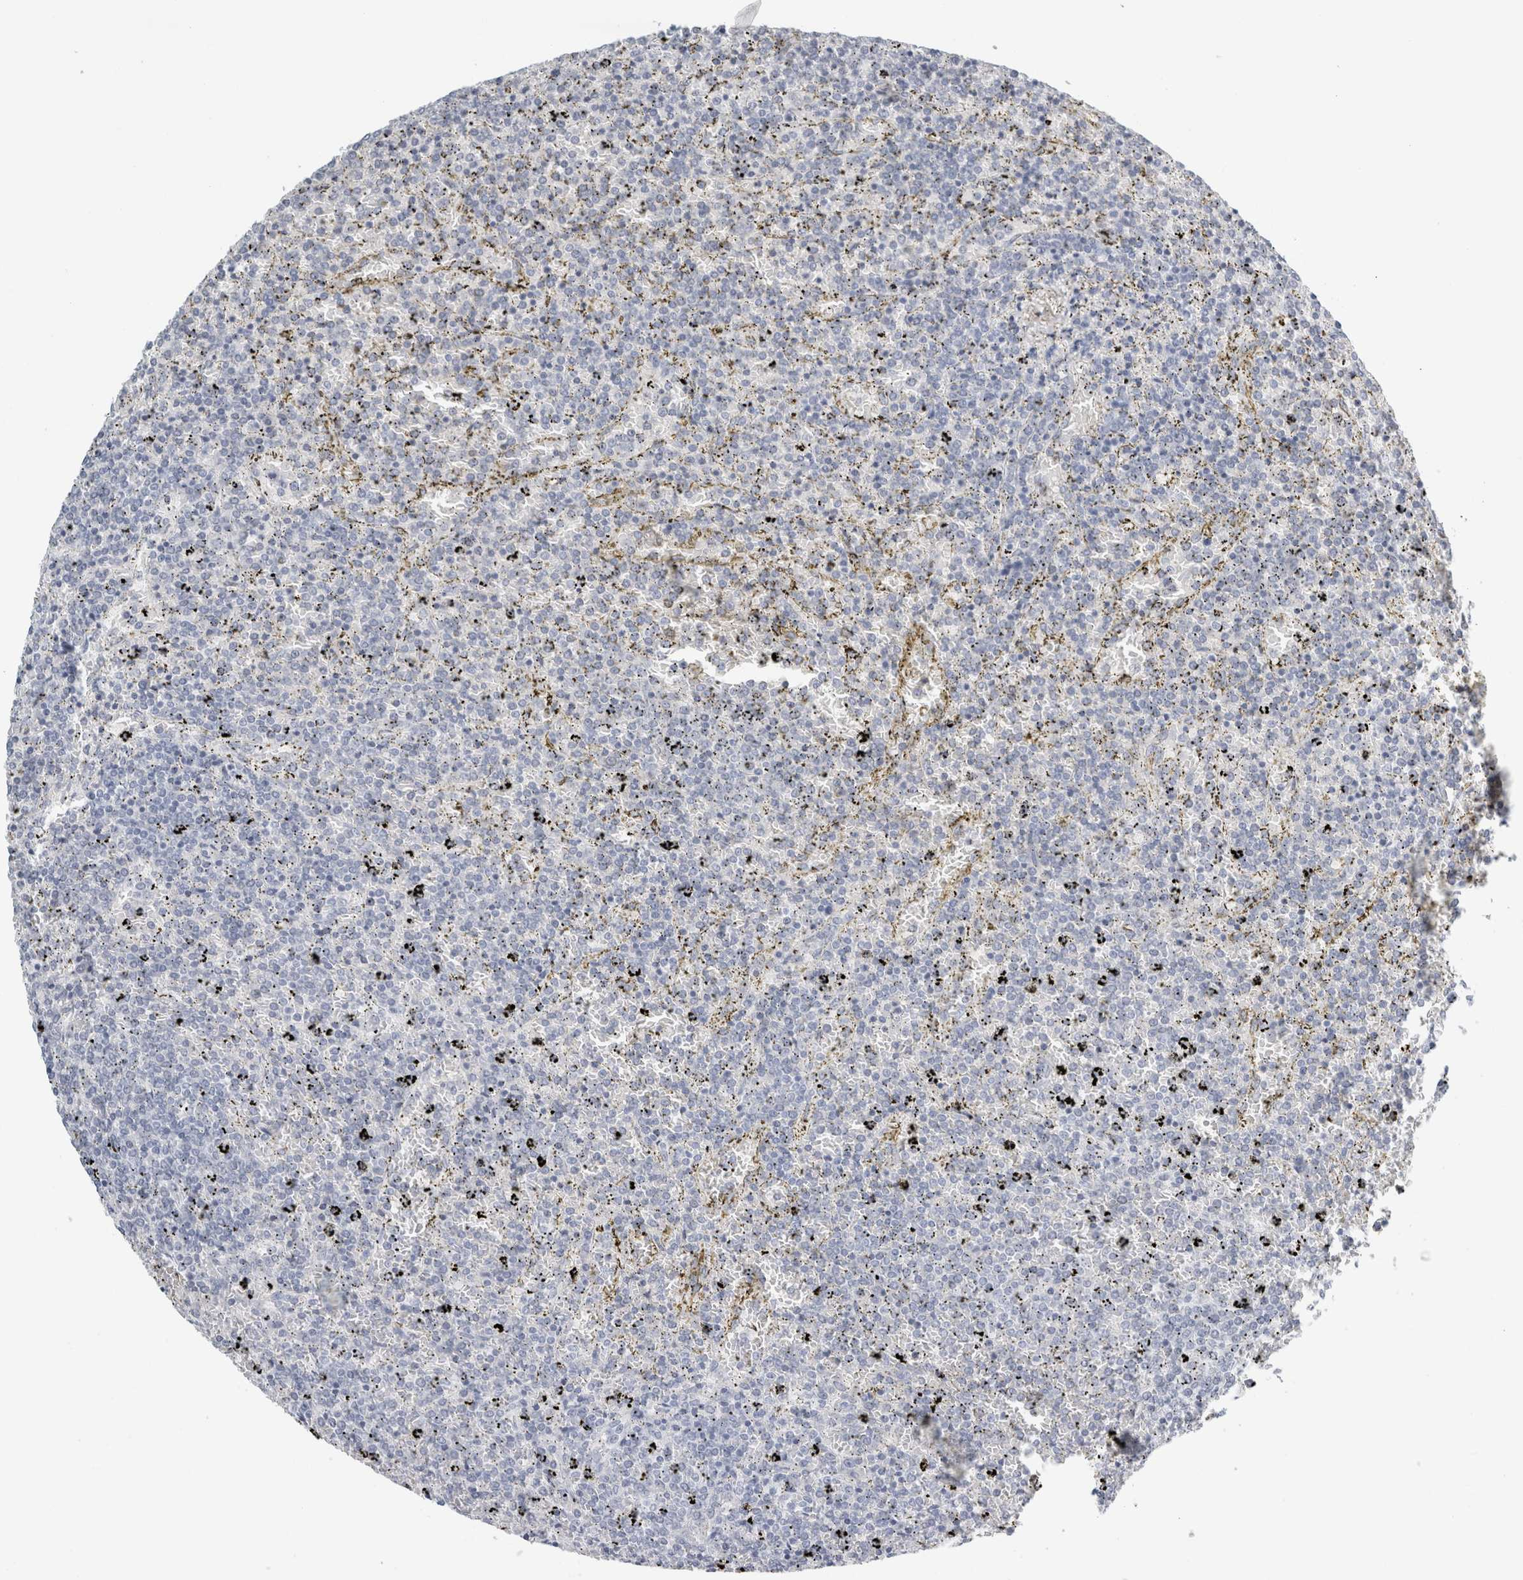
{"staining": {"intensity": "negative", "quantity": "none", "location": "none"}, "tissue": "lymphoma", "cell_type": "Tumor cells", "image_type": "cancer", "snomed": [{"axis": "morphology", "description": "Malignant lymphoma, non-Hodgkin's type, Low grade"}, {"axis": "topography", "description": "Spleen"}], "caption": "Image shows no significant protein positivity in tumor cells of lymphoma.", "gene": "TSPAN8", "patient": {"sex": "female", "age": 77}}